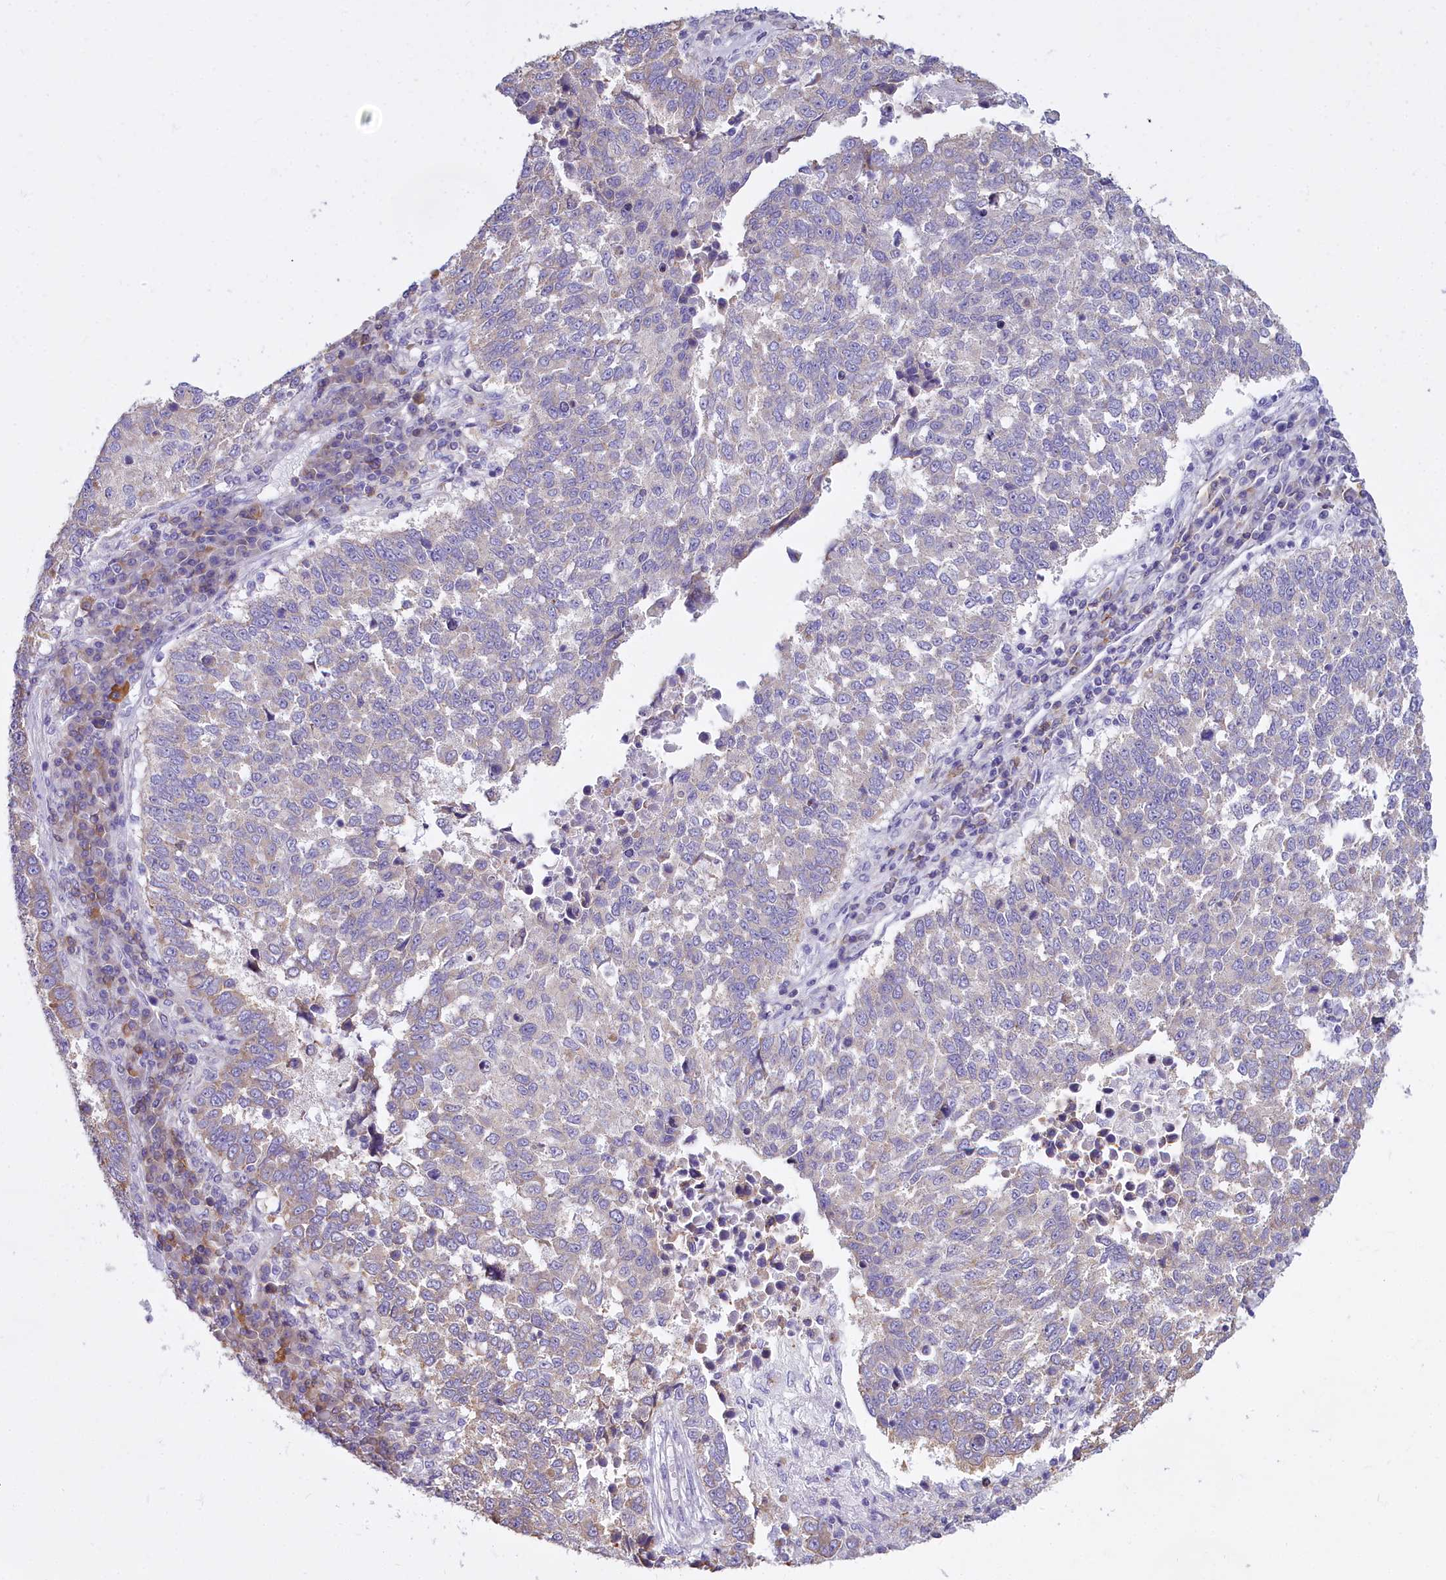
{"staining": {"intensity": "weak", "quantity": "25%-75%", "location": "cytoplasmic/membranous"}, "tissue": "lung cancer", "cell_type": "Tumor cells", "image_type": "cancer", "snomed": [{"axis": "morphology", "description": "Squamous cell carcinoma, NOS"}, {"axis": "topography", "description": "Lung"}], "caption": "Lung cancer stained for a protein displays weak cytoplasmic/membranous positivity in tumor cells.", "gene": "CD5", "patient": {"sex": "male", "age": 73}}